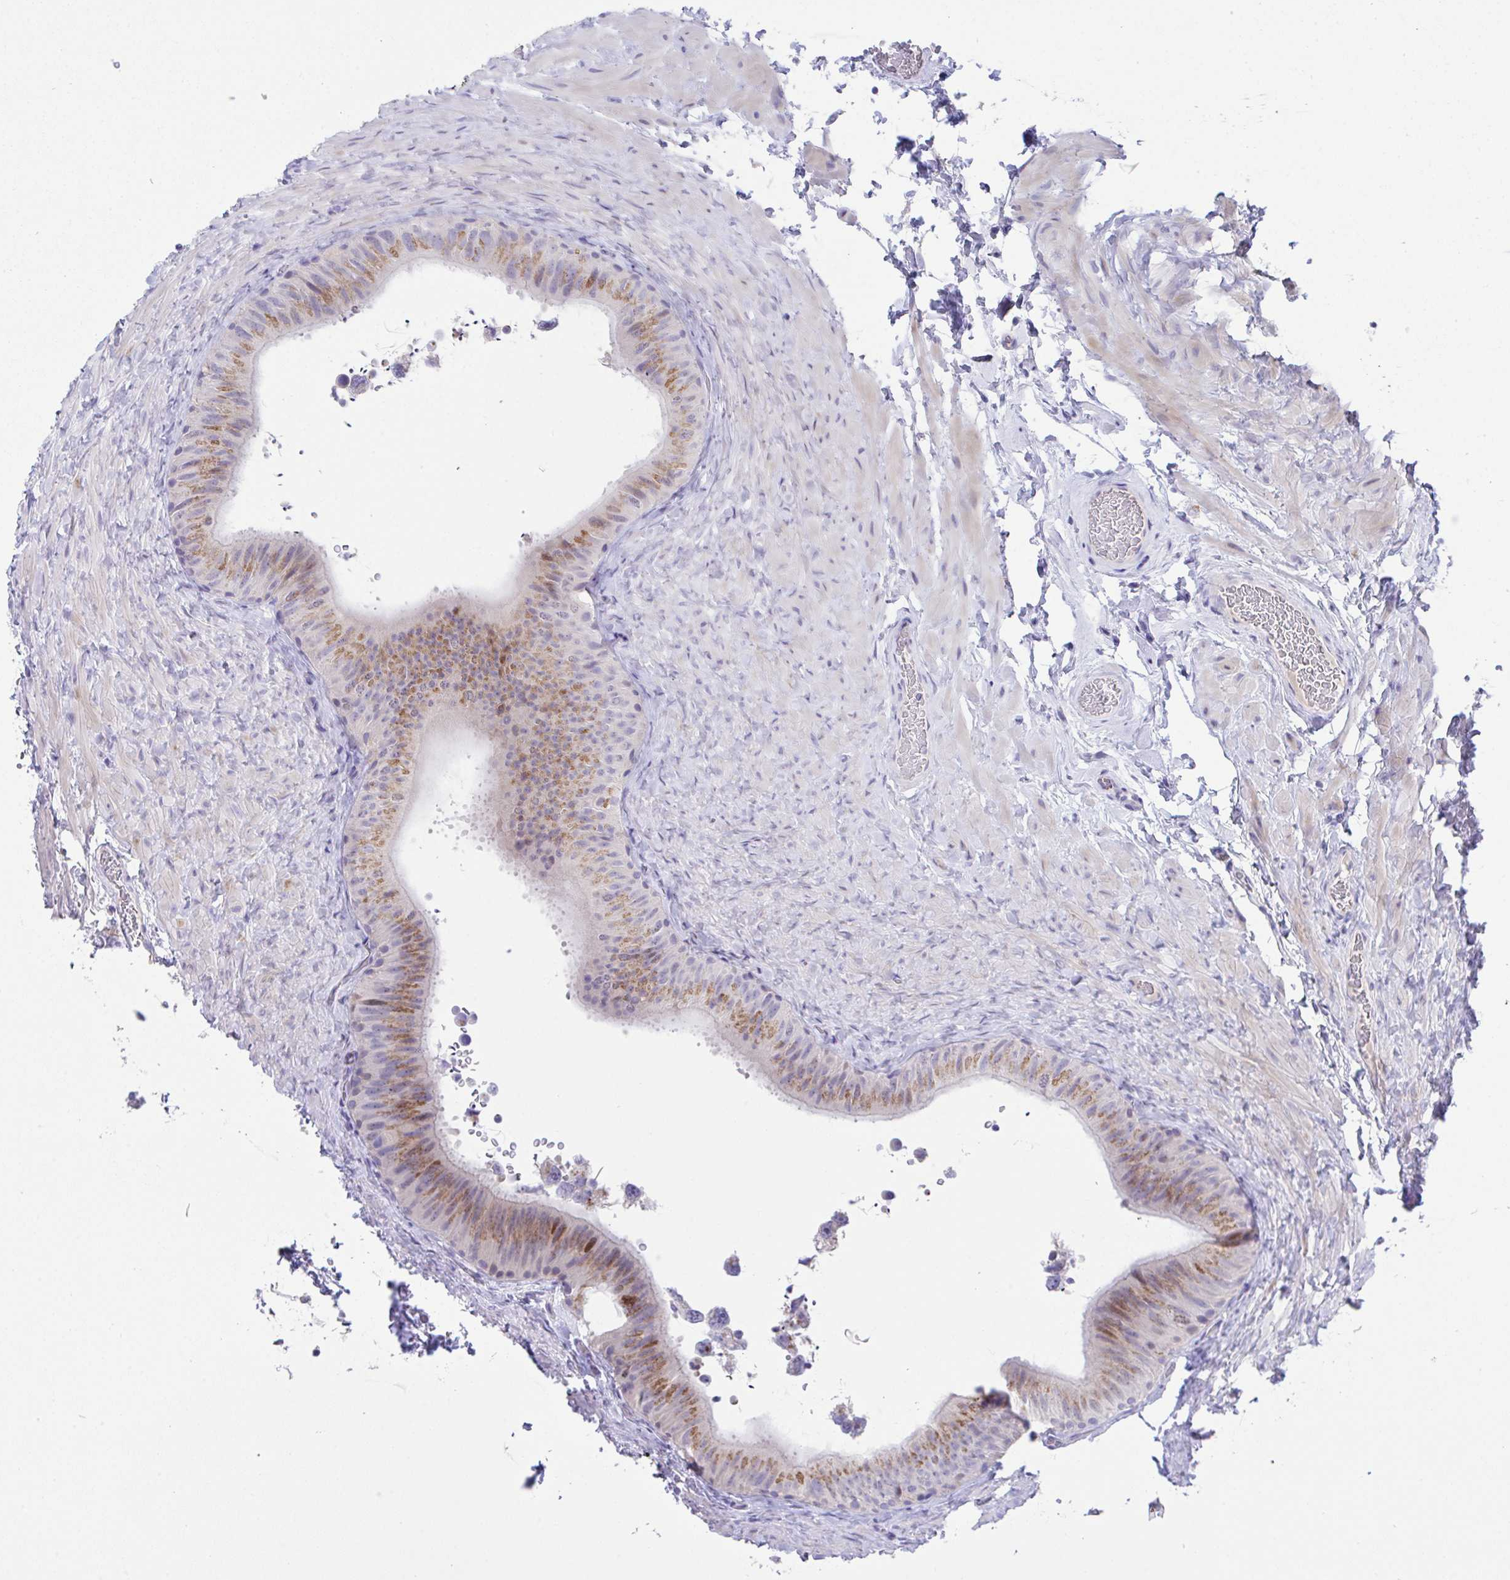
{"staining": {"intensity": "moderate", "quantity": ">75%", "location": "cytoplasmic/membranous"}, "tissue": "epididymis", "cell_type": "Glandular cells", "image_type": "normal", "snomed": [{"axis": "morphology", "description": "Normal tissue, NOS"}, {"axis": "topography", "description": "Epididymis, spermatic cord, NOS"}, {"axis": "topography", "description": "Epididymis"}], "caption": "Immunohistochemistry staining of unremarkable epididymis, which shows medium levels of moderate cytoplasmic/membranous positivity in about >75% of glandular cells indicating moderate cytoplasmic/membranous protein expression. The staining was performed using DAB (brown) for protein detection and nuclei were counterstained in hematoxylin (blue).", "gene": "SLC16A6", "patient": {"sex": "male", "age": 31}}